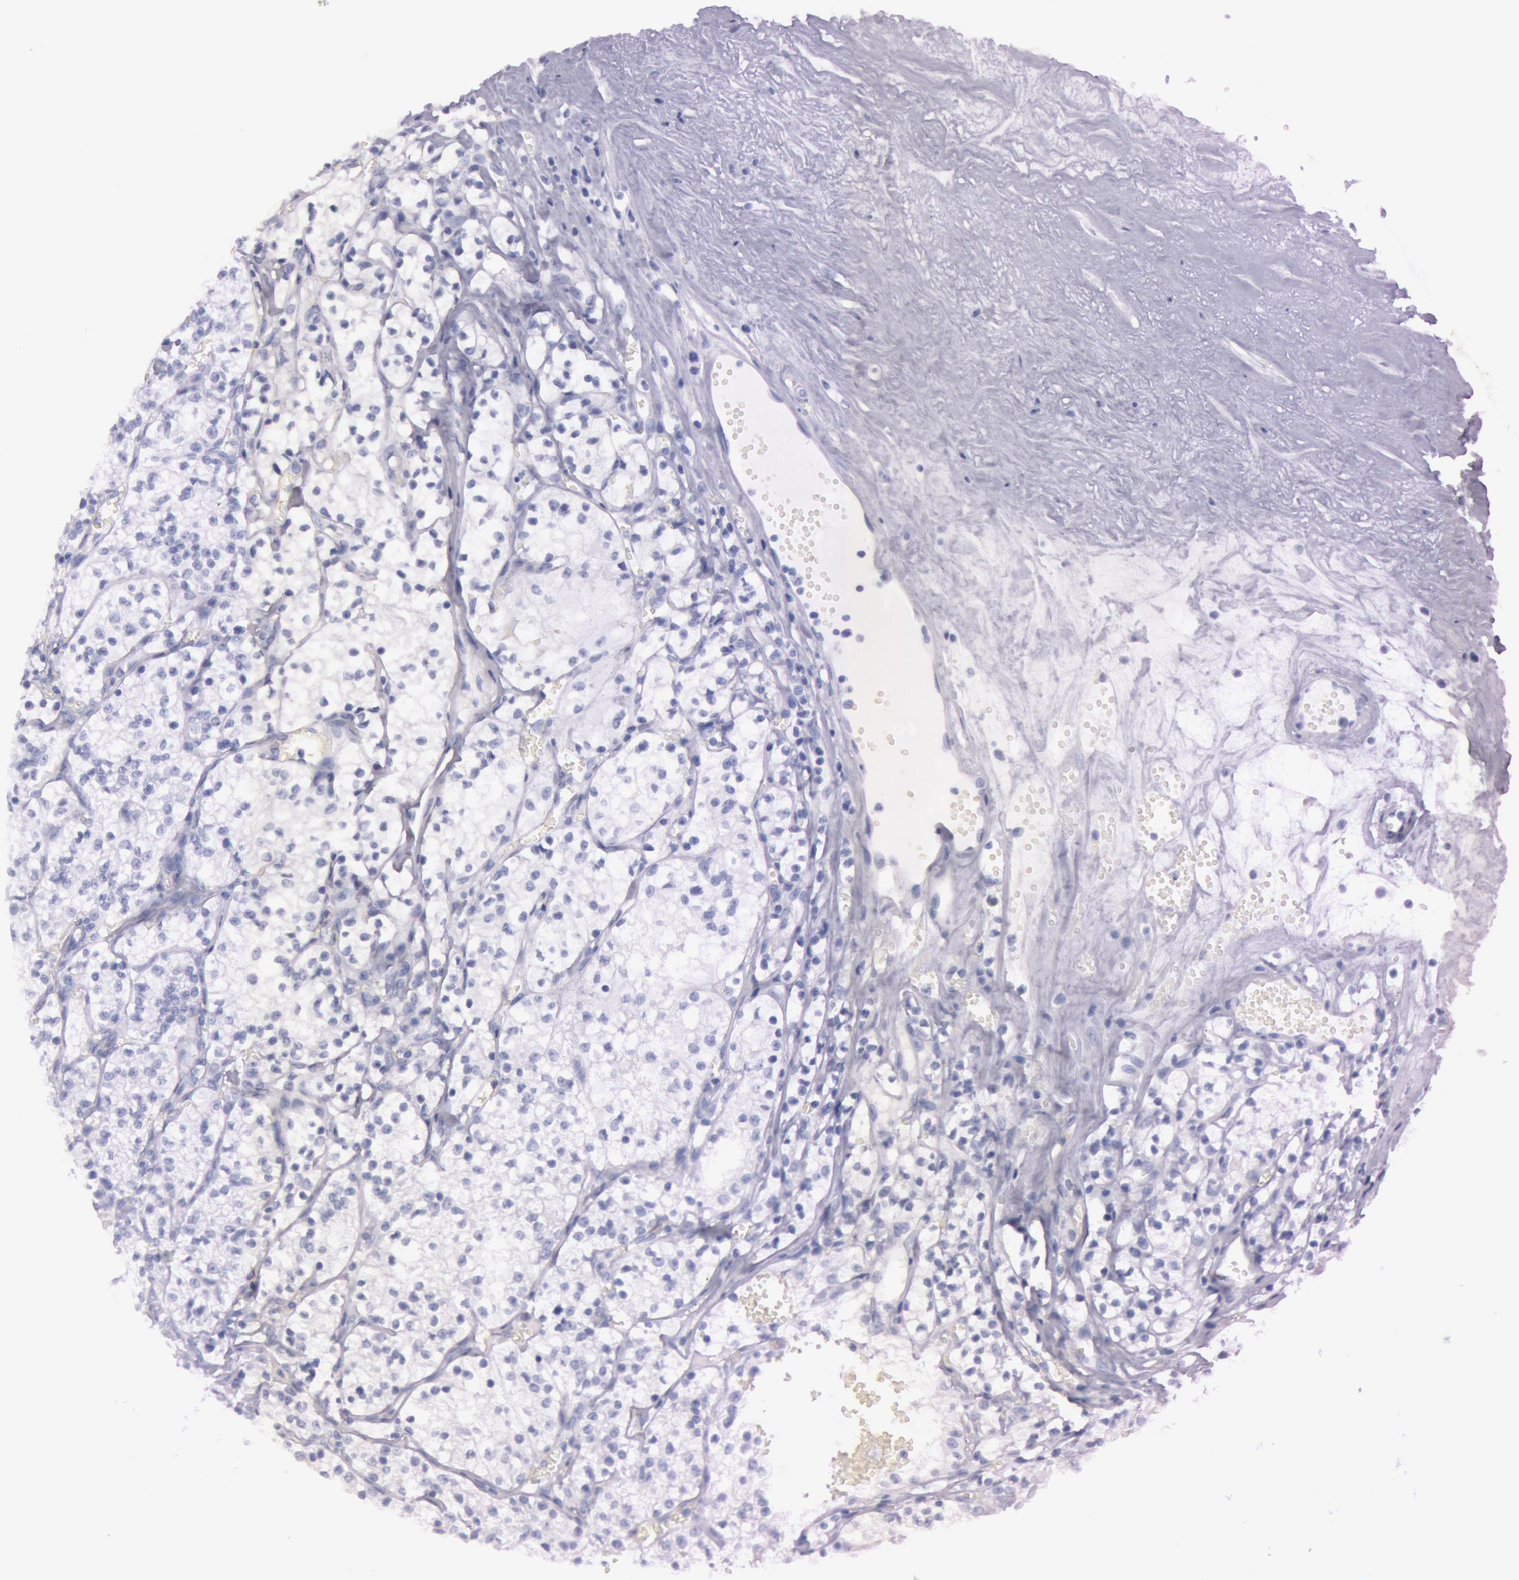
{"staining": {"intensity": "negative", "quantity": "none", "location": "none"}, "tissue": "renal cancer", "cell_type": "Tumor cells", "image_type": "cancer", "snomed": [{"axis": "morphology", "description": "Adenocarcinoma, NOS"}, {"axis": "topography", "description": "Kidney"}], "caption": "This is a histopathology image of immunohistochemistry staining of renal cancer (adenocarcinoma), which shows no staining in tumor cells.", "gene": "S100A7", "patient": {"sex": "male", "age": 61}}